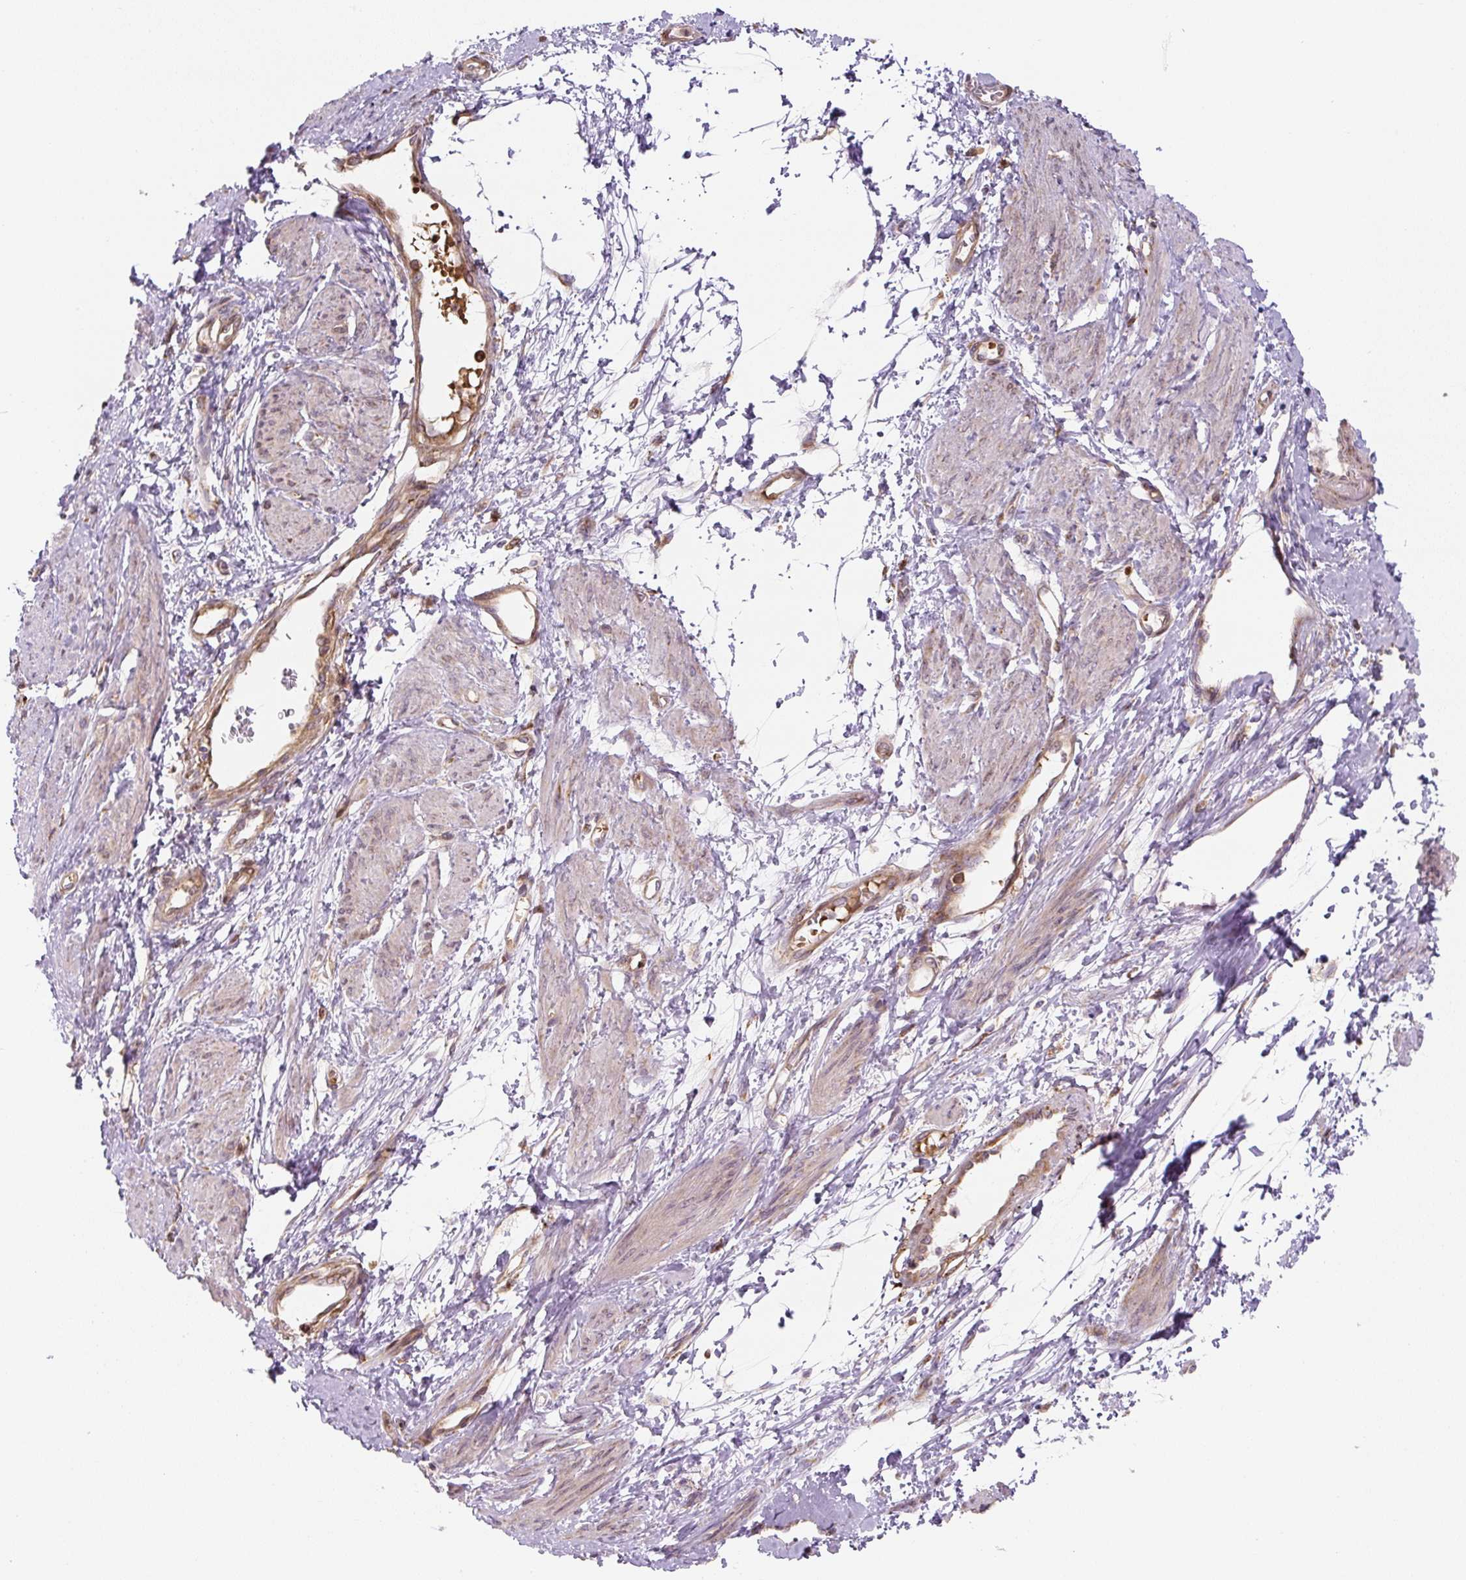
{"staining": {"intensity": "weak", "quantity": "25%-75%", "location": "cytoplasmic/membranous"}, "tissue": "smooth muscle", "cell_type": "Smooth muscle cells", "image_type": "normal", "snomed": [{"axis": "morphology", "description": "Normal tissue, NOS"}, {"axis": "topography", "description": "Smooth muscle"}, {"axis": "topography", "description": "Uterus"}], "caption": "This image demonstrates immunohistochemistry staining of normal human smooth muscle, with low weak cytoplasmic/membranous staining in about 25%-75% of smooth muscle cells.", "gene": "RASA1", "patient": {"sex": "female", "age": 39}}